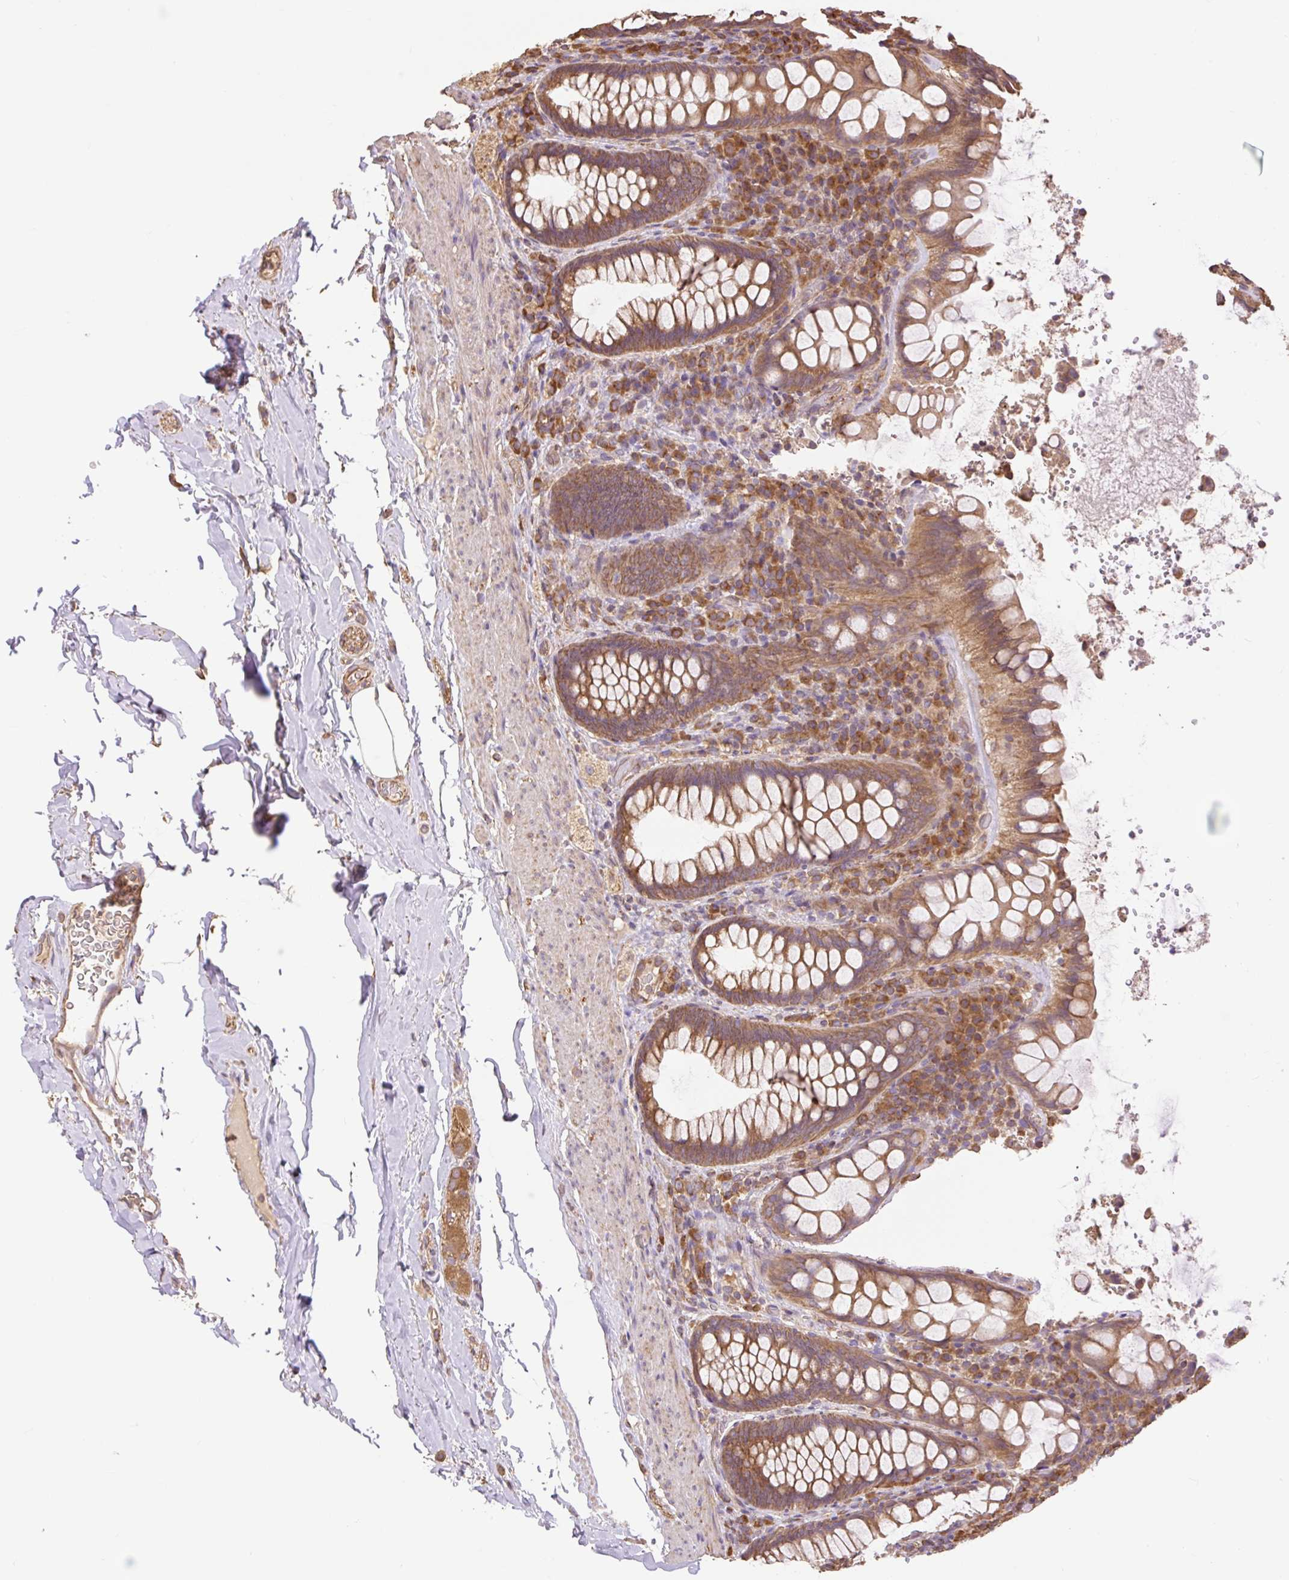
{"staining": {"intensity": "moderate", "quantity": ">75%", "location": "cytoplasmic/membranous"}, "tissue": "rectum", "cell_type": "Glandular cells", "image_type": "normal", "snomed": [{"axis": "morphology", "description": "Normal tissue, NOS"}, {"axis": "topography", "description": "Rectum"}], "caption": "Moderate cytoplasmic/membranous expression for a protein is appreciated in about >75% of glandular cells of normal rectum using IHC.", "gene": "DESI1", "patient": {"sex": "female", "age": 69}}